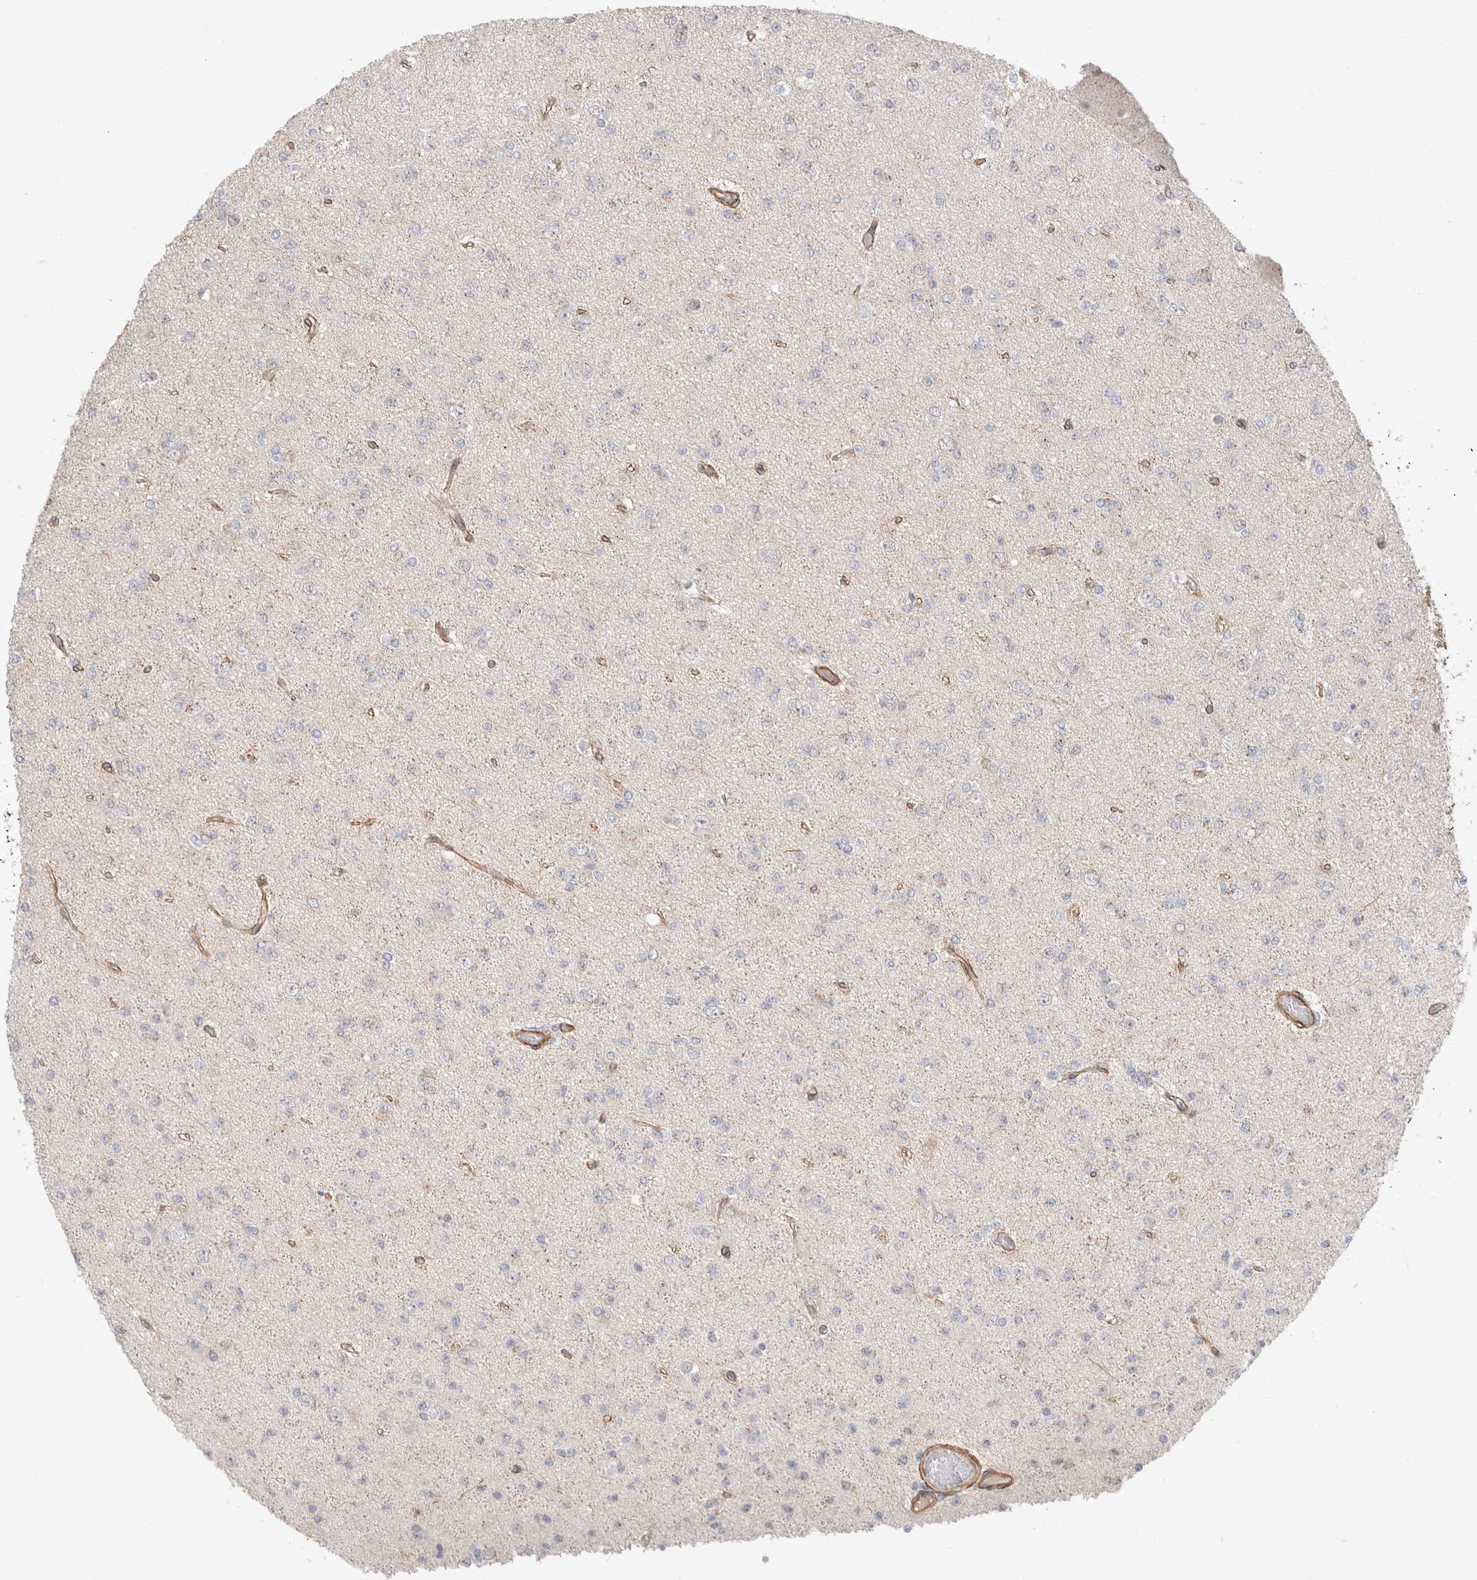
{"staining": {"intensity": "weak", "quantity": "<25%", "location": "cytoplasmic/membranous"}, "tissue": "glioma", "cell_type": "Tumor cells", "image_type": "cancer", "snomed": [{"axis": "morphology", "description": "Glioma, malignant, Low grade"}, {"axis": "topography", "description": "Brain"}], "caption": "The histopathology image exhibits no significant positivity in tumor cells of malignant glioma (low-grade).", "gene": "CAAP1", "patient": {"sex": "female", "age": 22}}